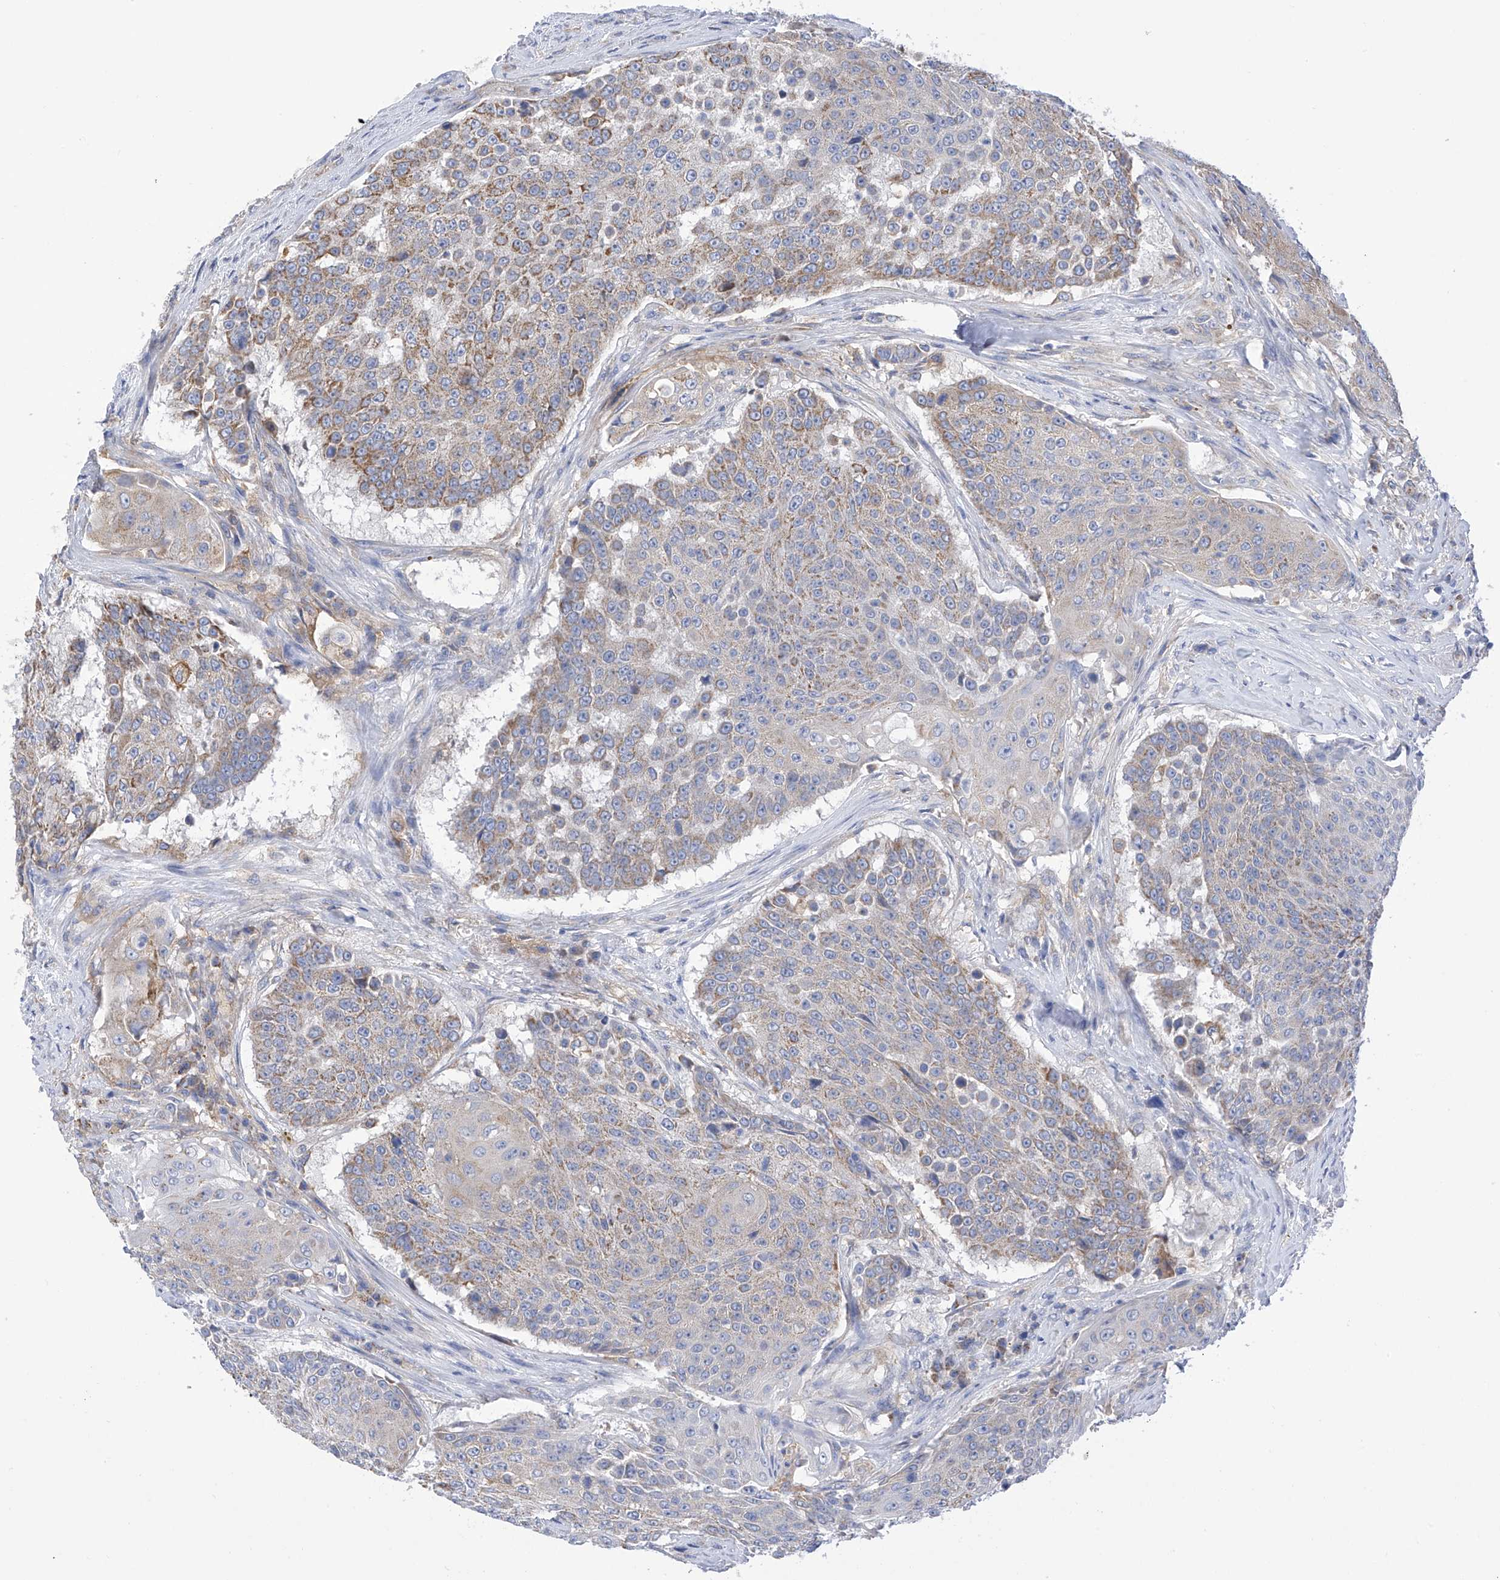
{"staining": {"intensity": "moderate", "quantity": "<25%", "location": "cytoplasmic/membranous"}, "tissue": "urothelial cancer", "cell_type": "Tumor cells", "image_type": "cancer", "snomed": [{"axis": "morphology", "description": "Urothelial carcinoma, High grade"}, {"axis": "topography", "description": "Urinary bladder"}], "caption": "Approximately <25% of tumor cells in human urothelial carcinoma (high-grade) display moderate cytoplasmic/membranous protein positivity as visualized by brown immunohistochemical staining.", "gene": "P2RX7", "patient": {"sex": "female", "age": 63}}